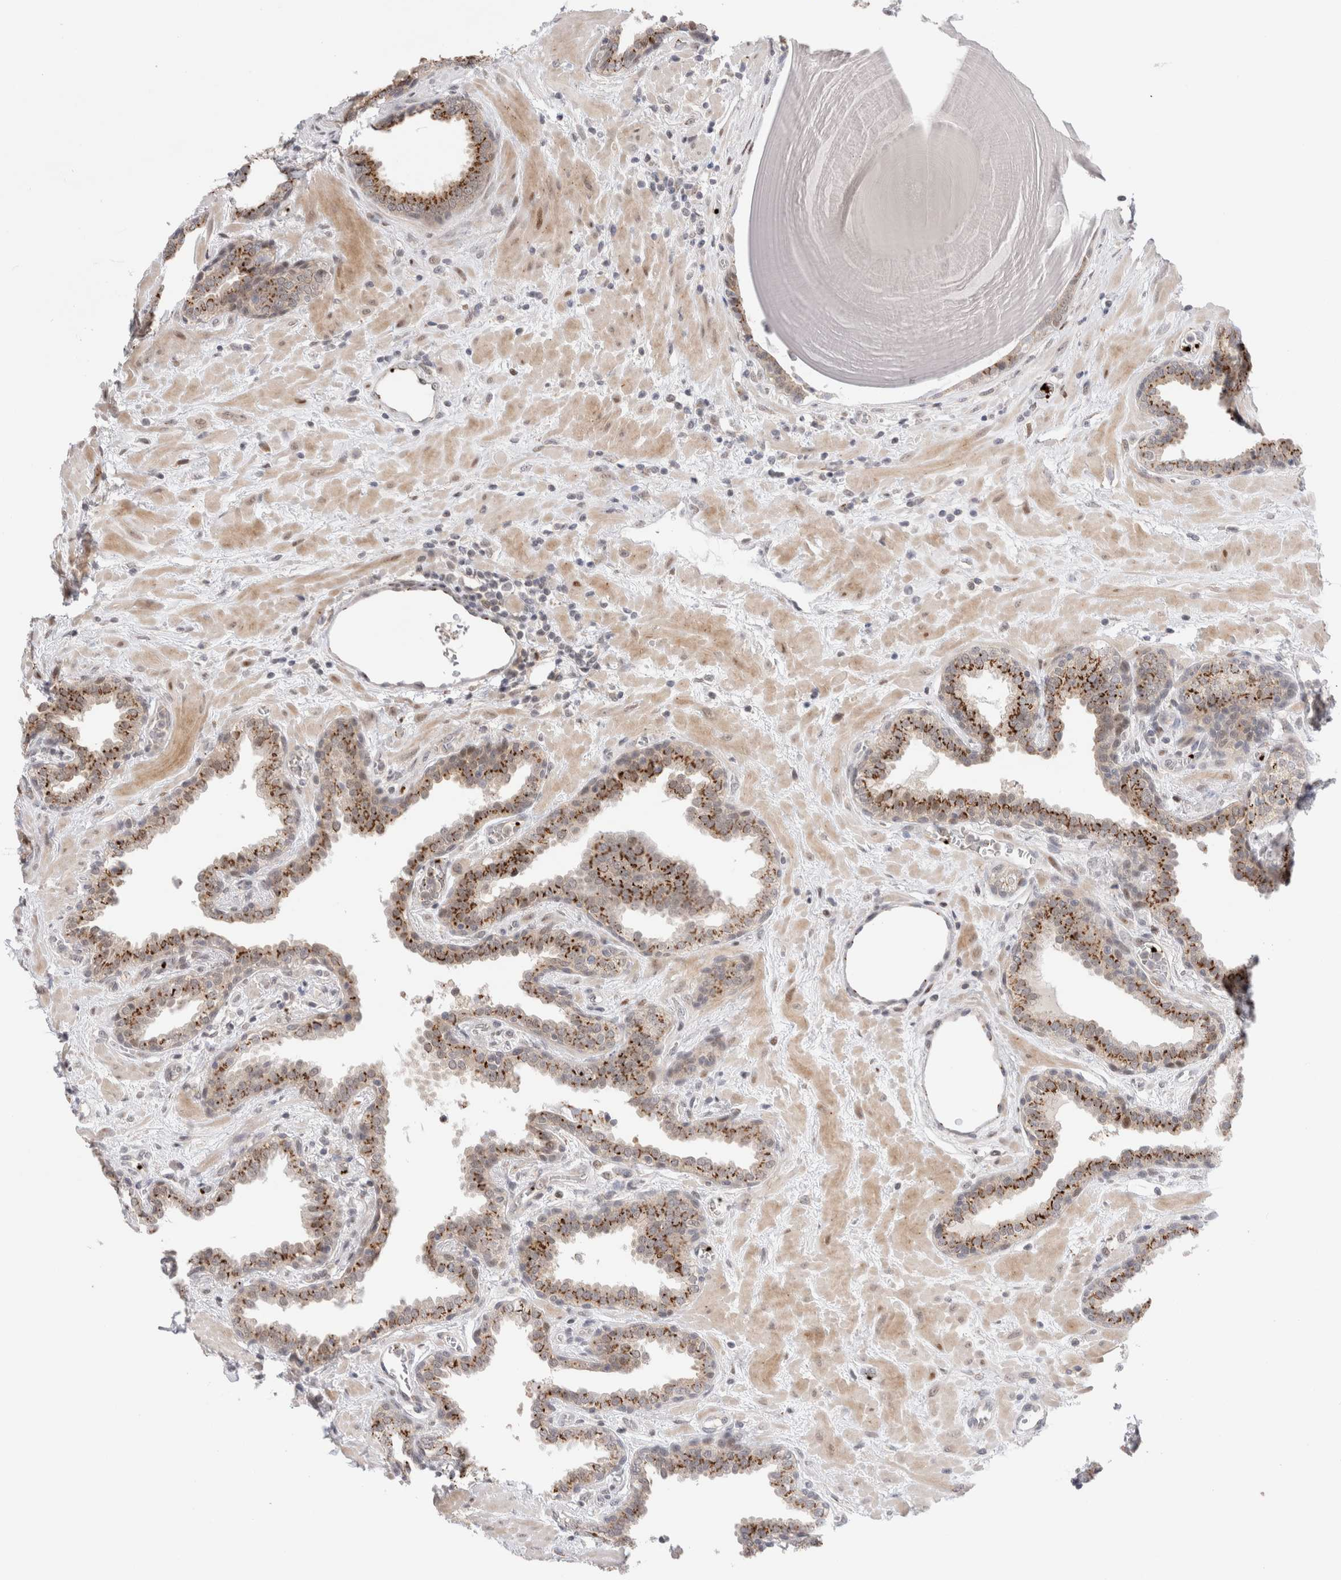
{"staining": {"intensity": "strong", "quantity": ">75%", "location": "cytoplasmic/membranous"}, "tissue": "prostate", "cell_type": "Glandular cells", "image_type": "normal", "snomed": [{"axis": "morphology", "description": "Normal tissue, NOS"}, {"axis": "topography", "description": "Prostate"}], "caption": "Immunohistochemistry (IHC) photomicrograph of unremarkable prostate: human prostate stained using IHC shows high levels of strong protein expression localized specifically in the cytoplasmic/membranous of glandular cells, appearing as a cytoplasmic/membranous brown color.", "gene": "VPS28", "patient": {"sex": "male", "age": 51}}